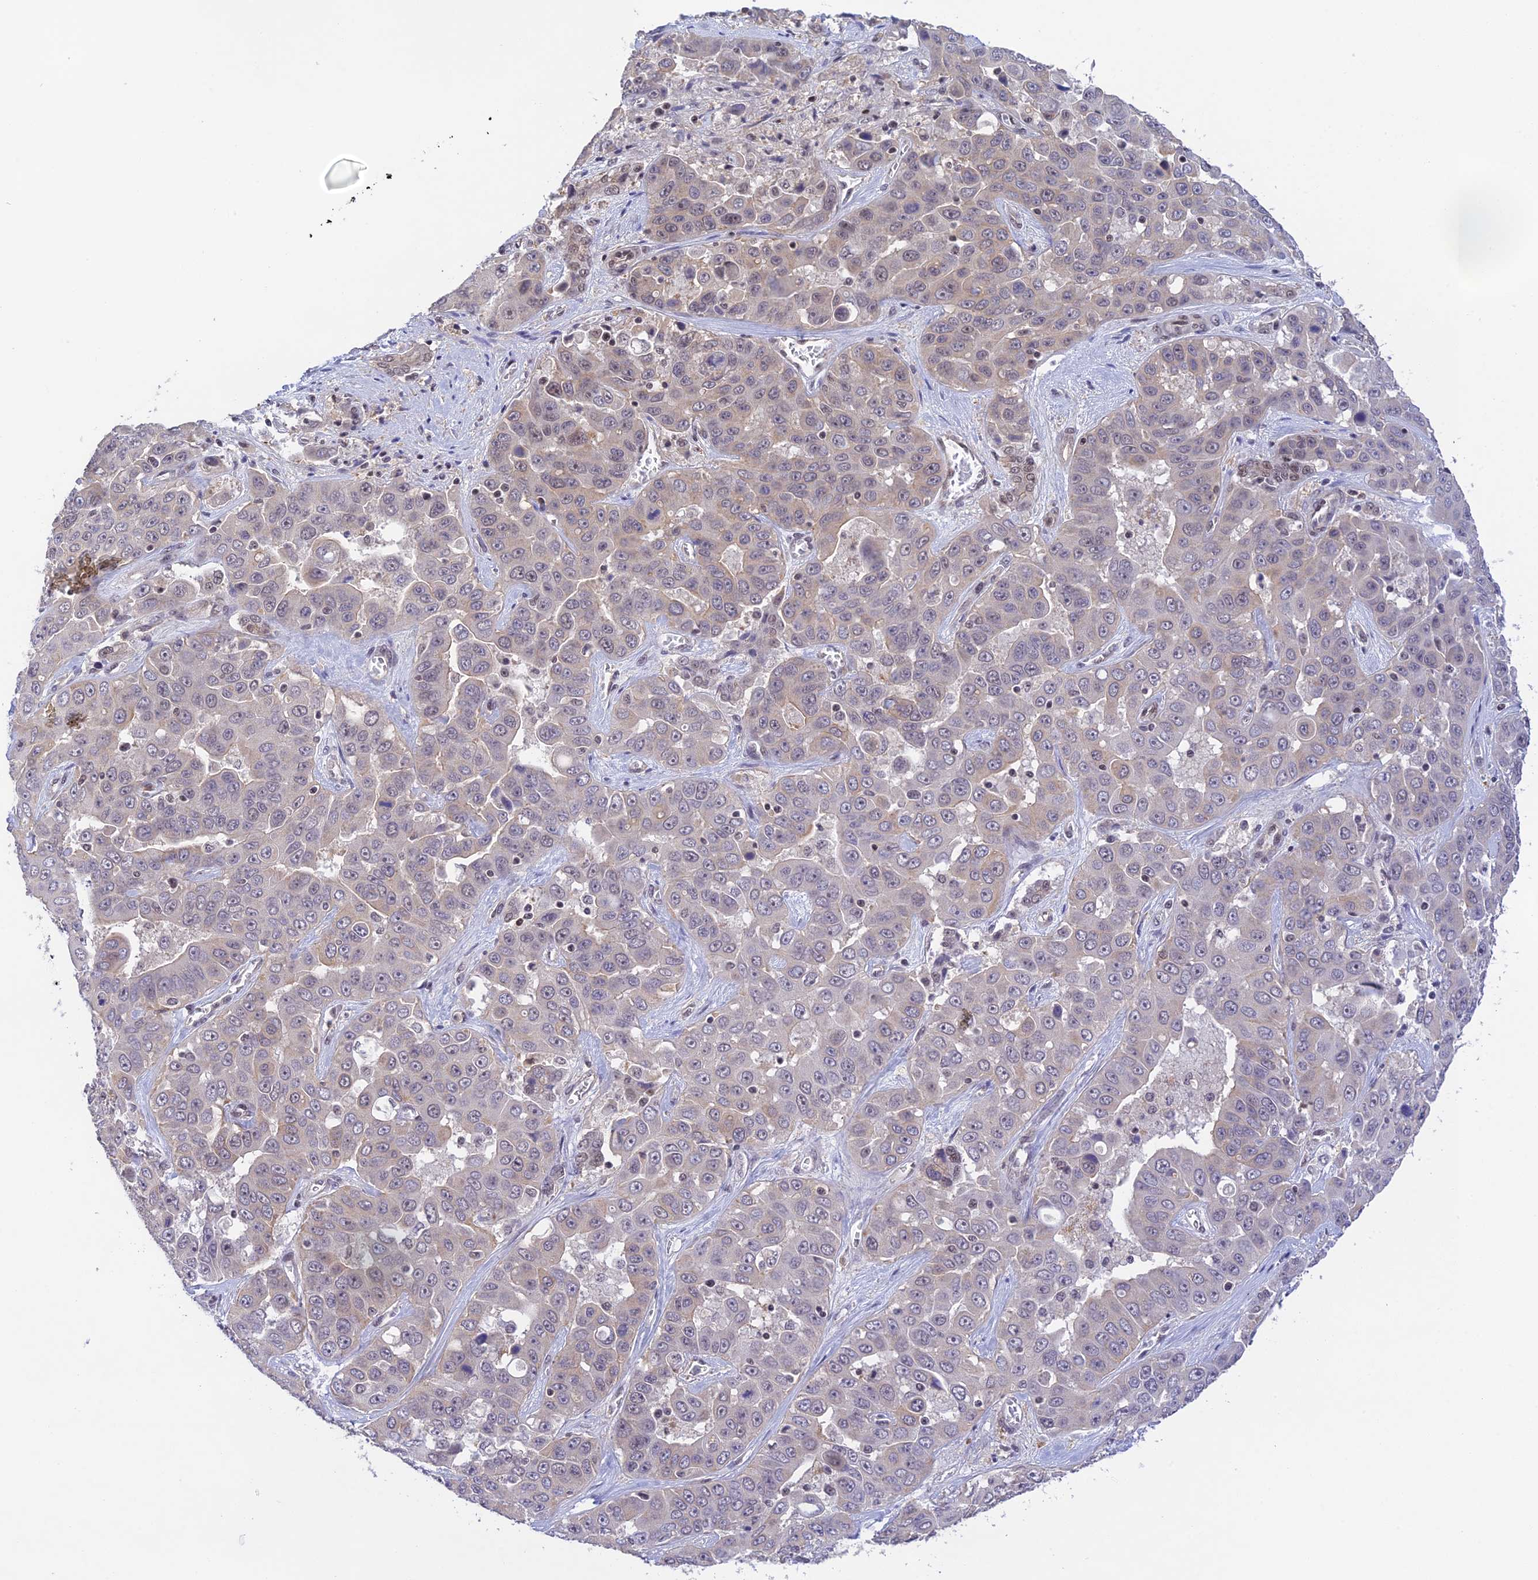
{"staining": {"intensity": "negative", "quantity": "none", "location": "none"}, "tissue": "liver cancer", "cell_type": "Tumor cells", "image_type": "cancer", "snomed": [{"axis": "morphology", "description": "Cholangiocarcinoma"}, {"axis": "topography", "description": "Liver"}], "caption": "Micrograph shows no significant protein staining in tumor cells of liver cancer.", "gene": "THAP11", "patient": {"sex": "female", "age": 52}}